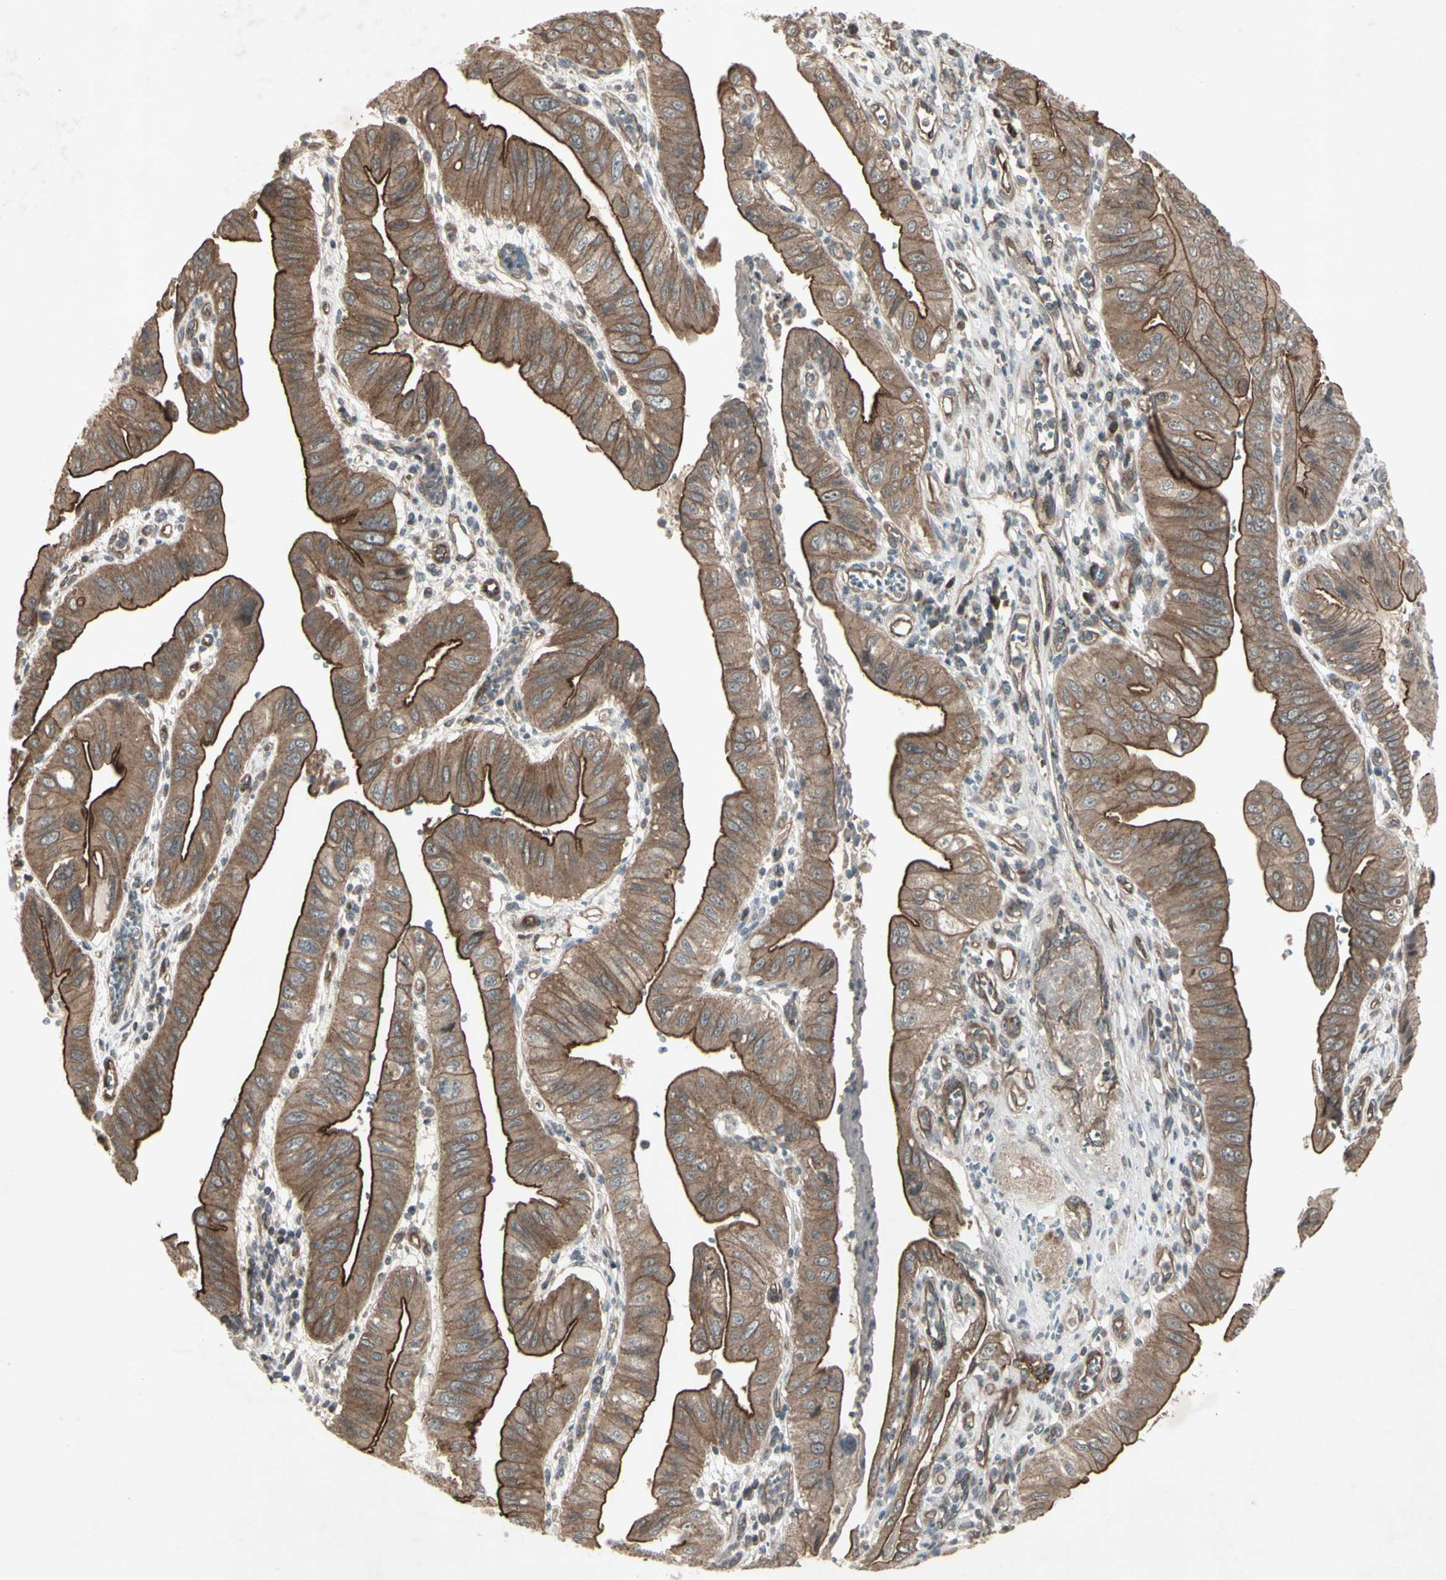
{"staining": {"intensity": "moderate", "quantity": ">75%", "location": "cytoplasmic/membranous"}, "tissue": "pancreatic cancer", "cell_type": "Tumor cells", "image_type": "cancer", "snomed": [{"axis": "morphology", "description": "Normal tissue, NOS"}, {"axis": "topography", "description": "Lymph node"}], "caption": "Immunohistochemical staining of human pancreatic cancer exhibits moderate cytoplasmic/membranous protein positivity in approximately >75% of tumor cells.", "gene": "JAG1", "patient": {"sex": "male", "age": 50}}